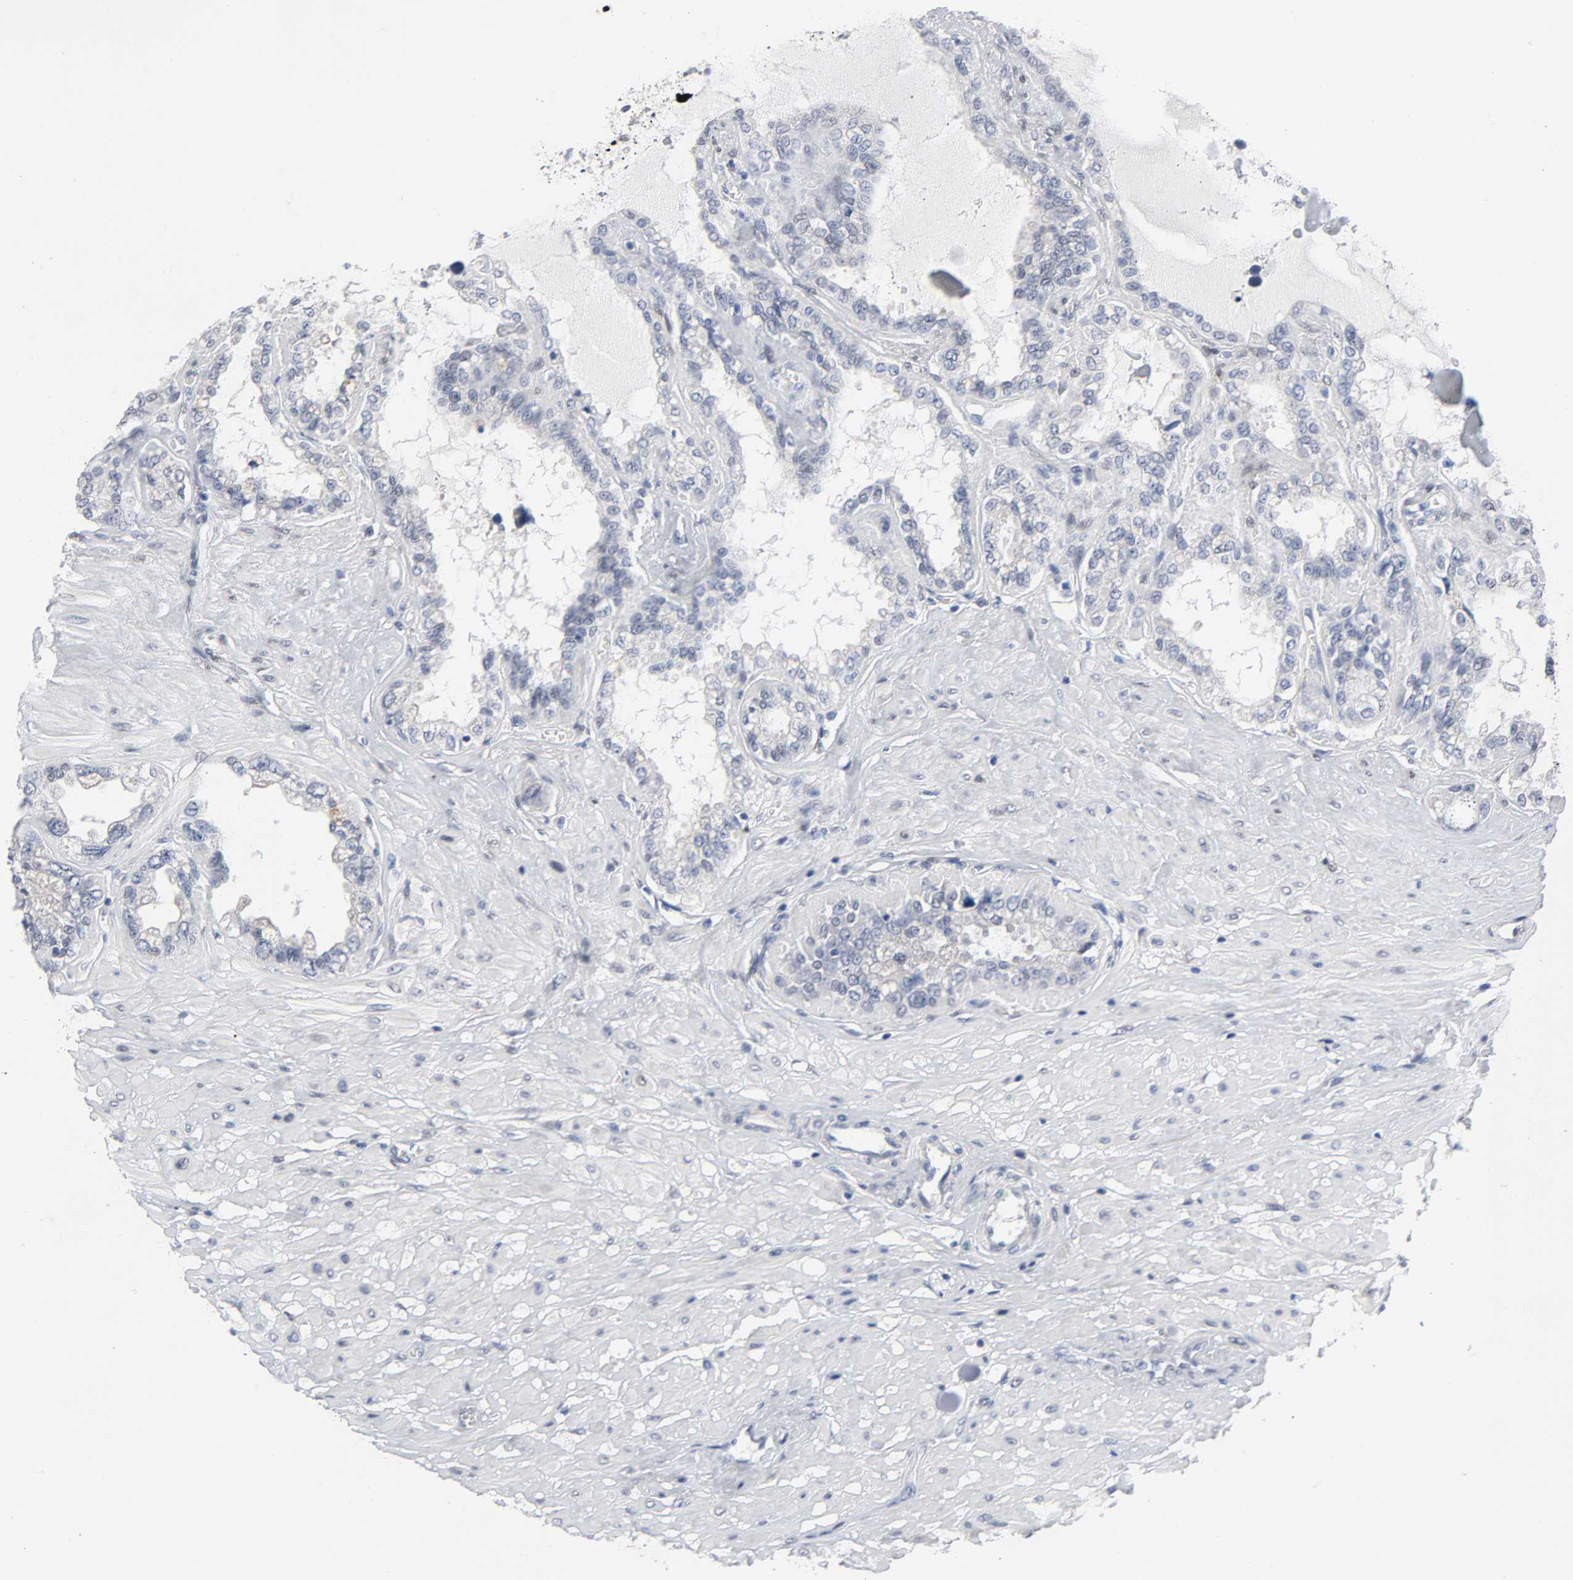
{"staining": {"intensity": "negative", "quantity": "none", "location": "none"}, "tissue": "seminal vesicle", "cell_type": "Glandular cells", "image_type": "normal", "snomed": [{"axis": "morphology", "description": "Normal tissue, NOS"}, {"axis": "morphology", "description": "Inflammation, NOS"}, {"axis": "topography", "description": "Urinary bladder"}, {"axis": "topography", "description": "Prostate"}, {"axis": "topography", "description": "Seminal veicle"}], "caption": "A high-resolution image shows immunohistochemistry staining of normal seminal vesicle, which exhibits no significant staining in glandular cells.", "gene": "SALL2", "patient": {"sex": "male", "age": 82}}